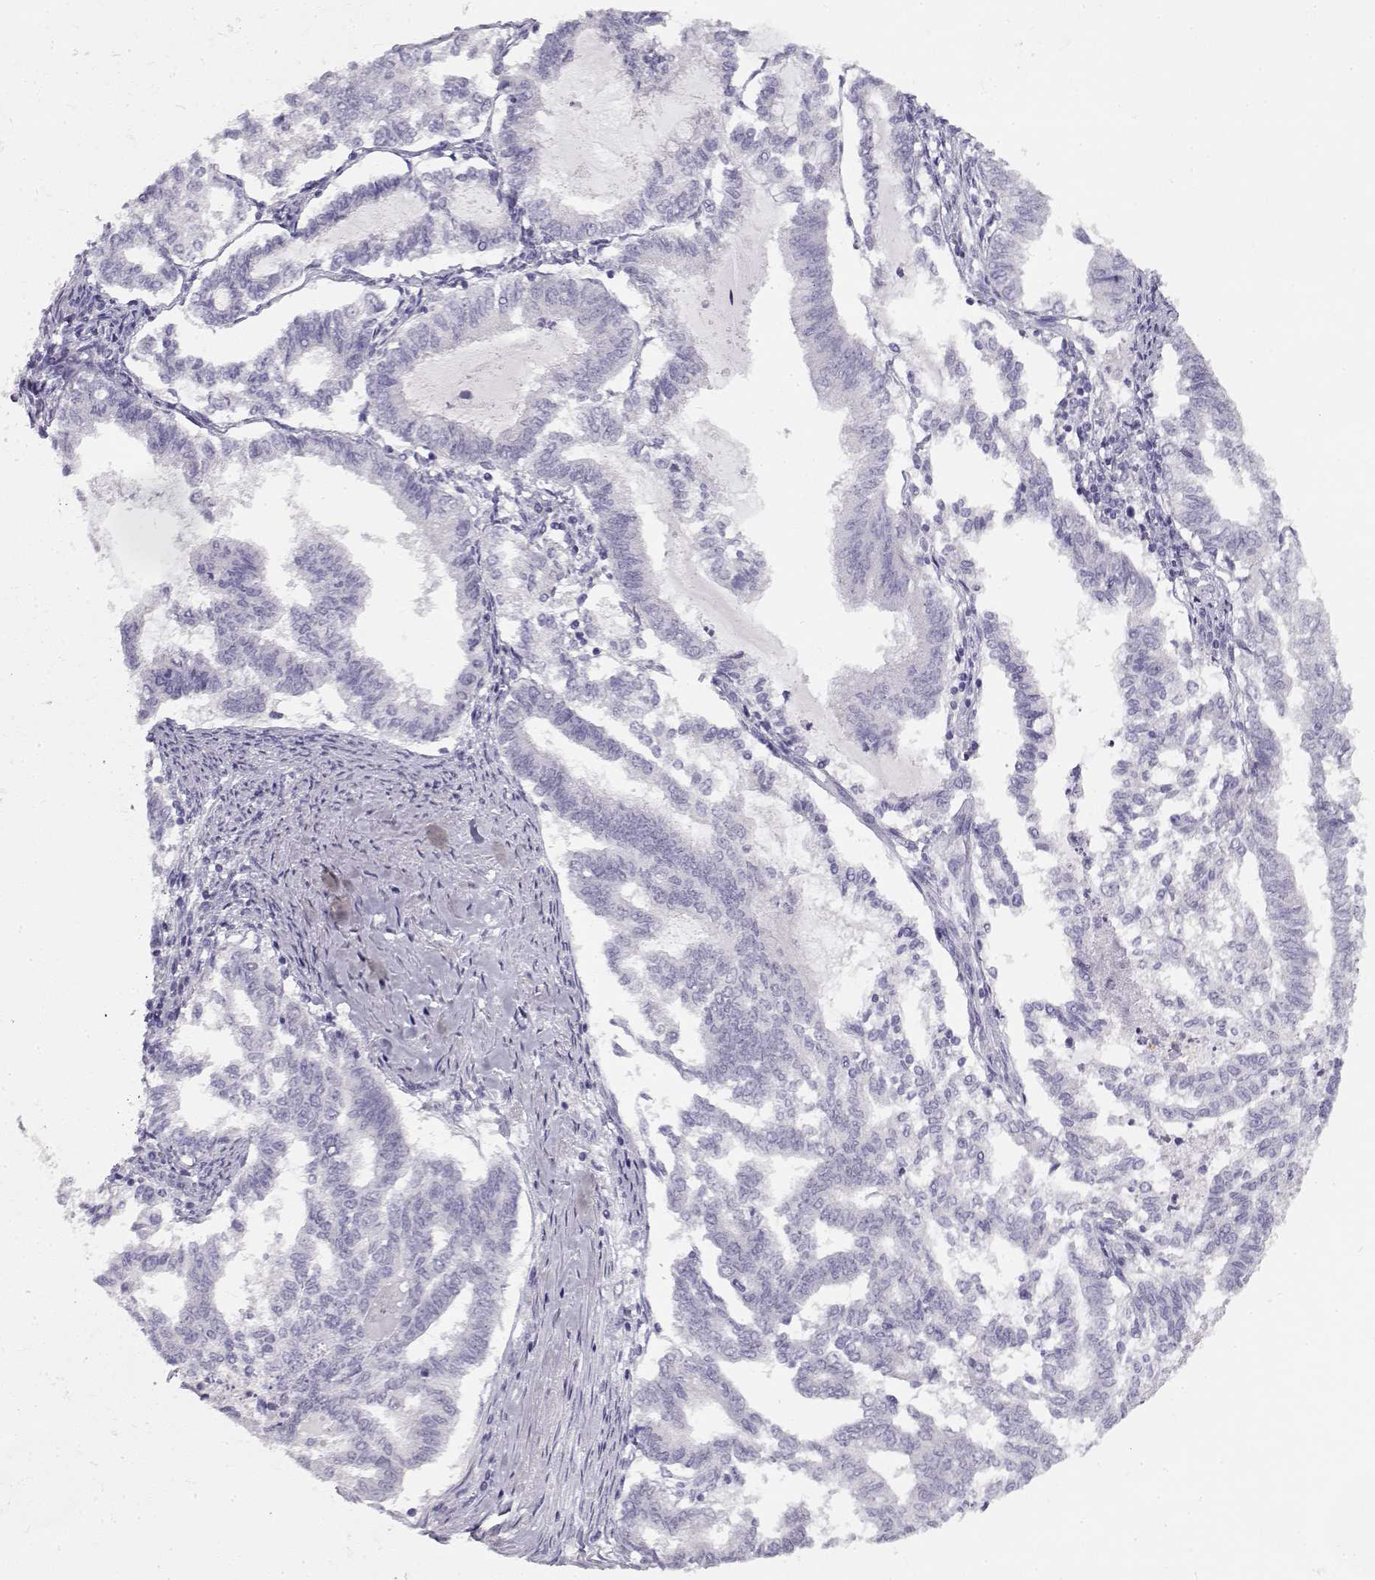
{"staining": {"intensity": "negative", "quantity": "none", "location": "none"}, "tissue": "endometrial cancer", "cell_type": "Tumor cells", "image_type": "cancer", "snomed": [{"axis": "morphology", "description": "Adenocarcinoma, NOS"}, {"axis": "topography", "description": "Endometrium"}], "caption": "Image shows no significant protein positivity in tumor cells of adenocarcinoma (endometrial).", "gene": "NUTM1", "patient": {"sex": "female", "age": 79}}